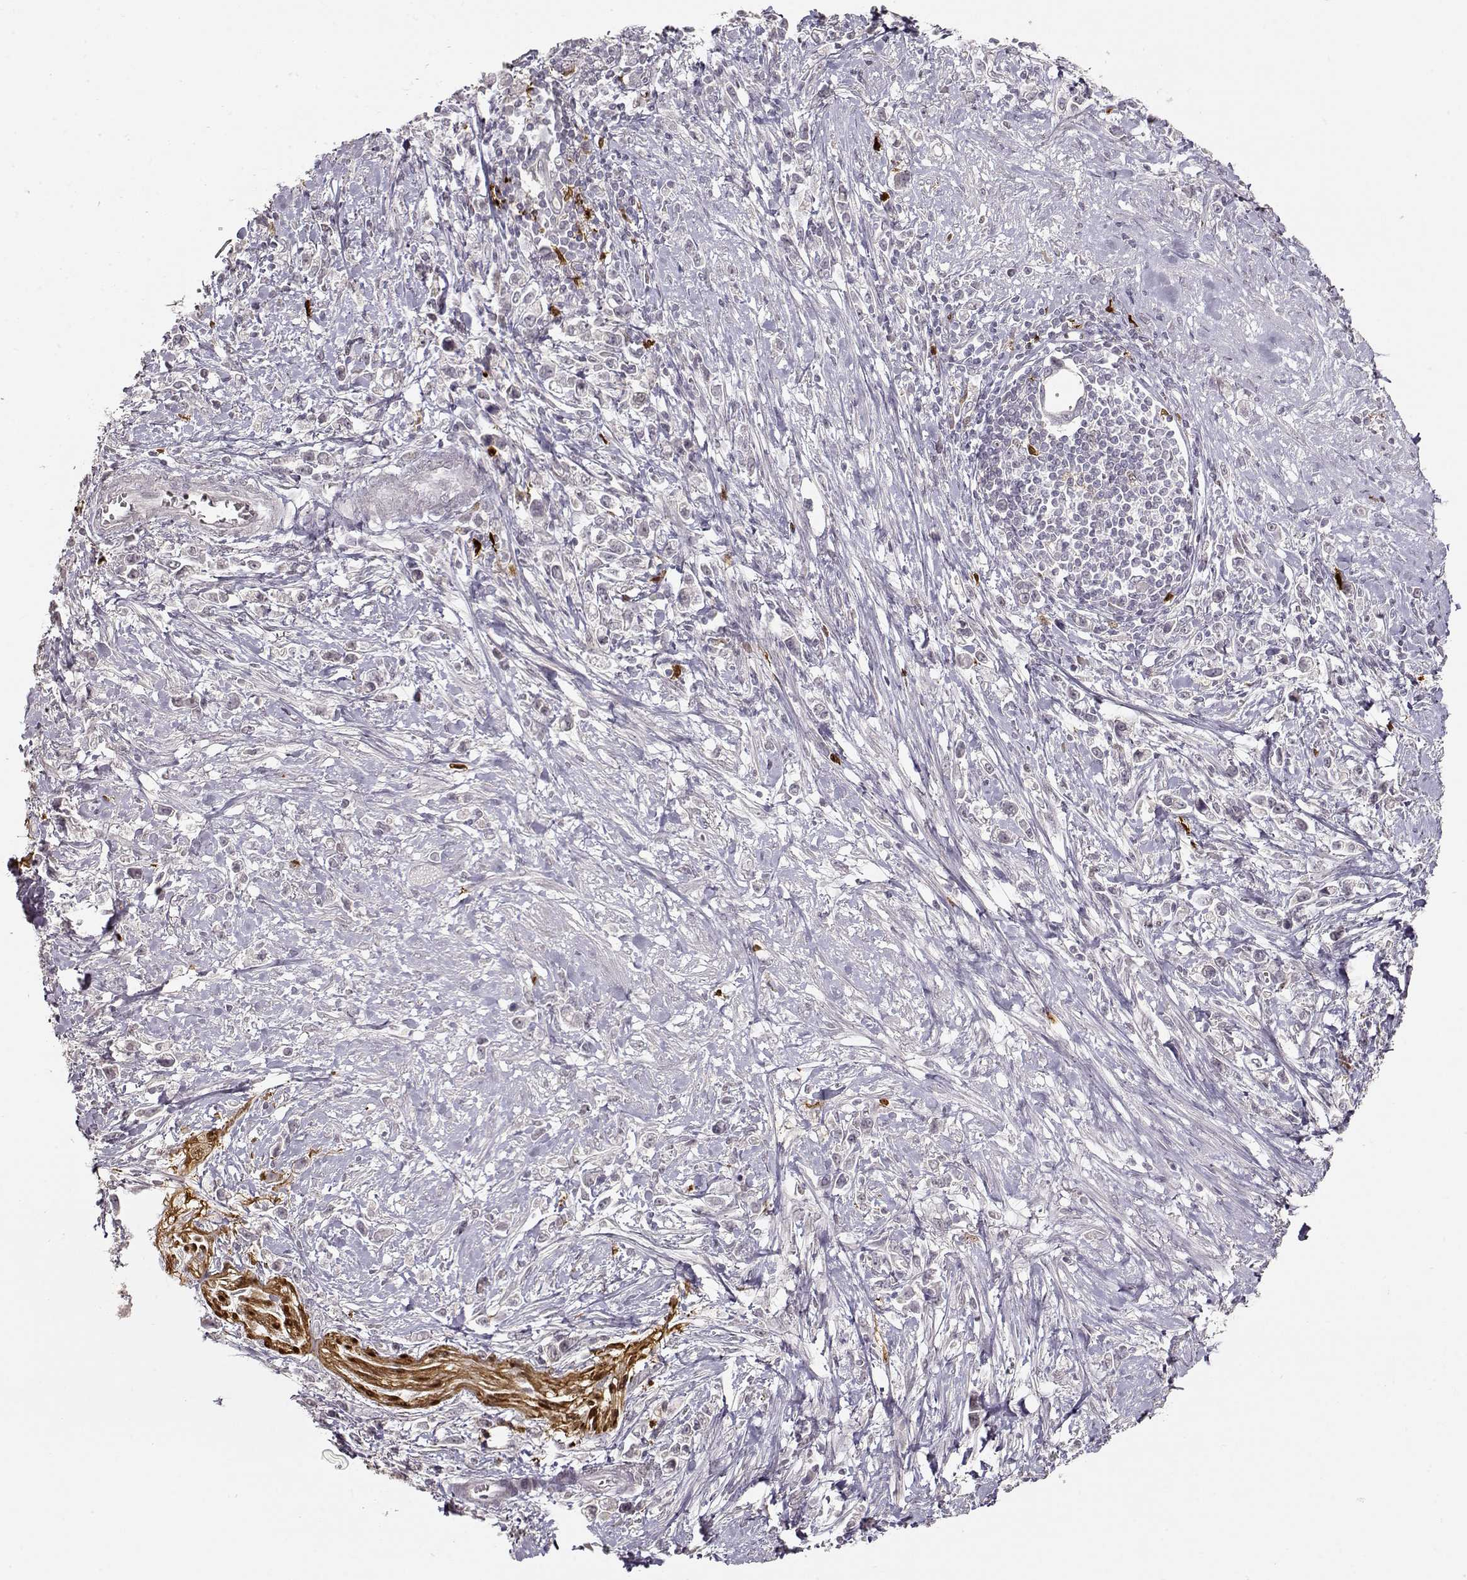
{"staining": {"intensity": "negative", "quantity": "none", "location": "none"}, "tissue": "stomach cancer", "cell_type": "Tumor cells", "image_type": "cancer", "snomed": [{"axis": "morphology", "description": "Adenocarcinoma, NOS"}, {"axis": "topography", "description": "Stomach"}], "caption": "Immunohistochemistry of stomach cancer displays no positivity in tumor cells.", "gene": "S100B", "patient": {"sex": "male", "age": 63}}